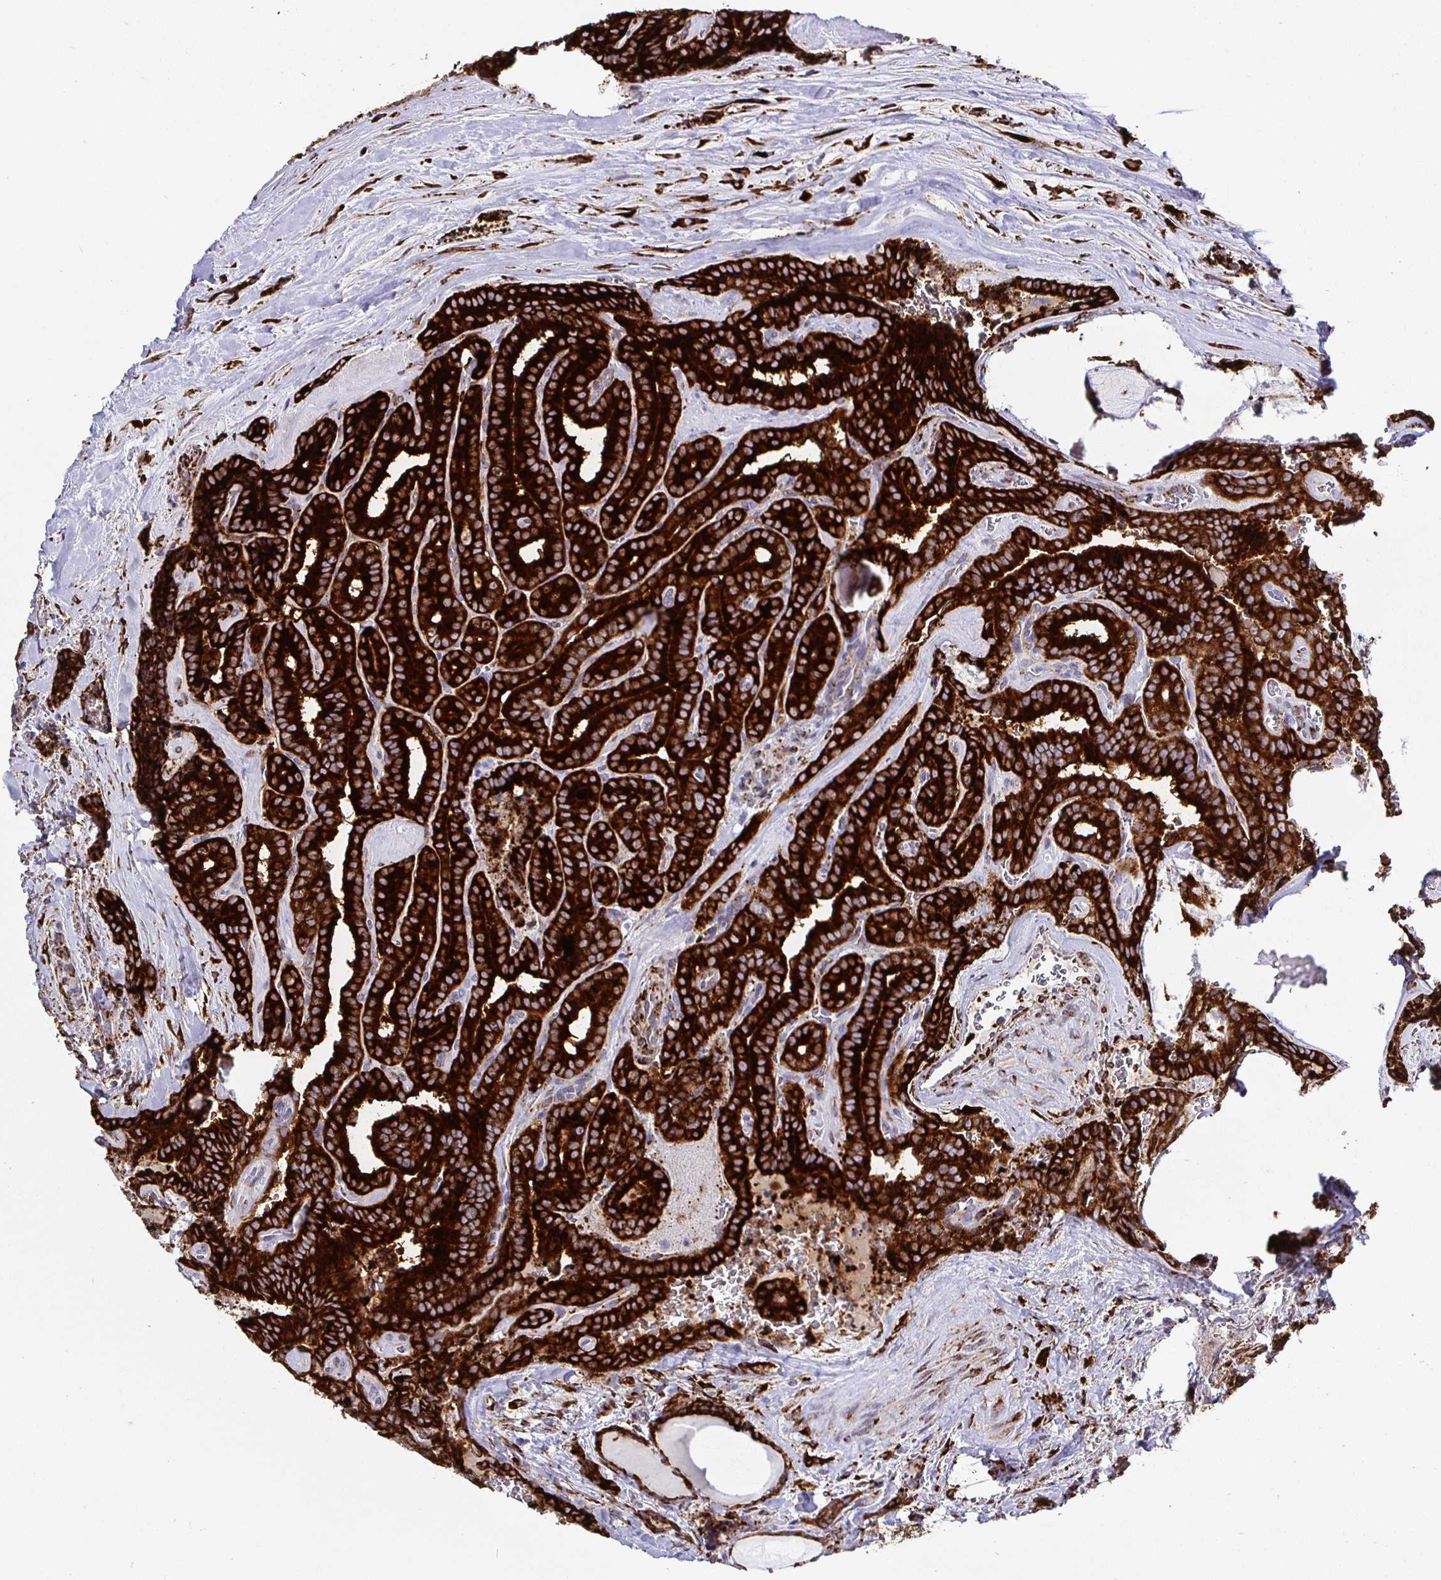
{"staining": {"intensity": "strong", "quantity": ">75%", "location": "cytoplasmic/membranous"}, "tissue": "thyroid cancer", "cell_type": "Tumor cells", "image_type": "cancer", "snomed": [{"axis": "morphology", "description": "Papillary adenocarcinoma, NOS"}, {"axis": "topography", "description": "Thyroid gland"}], "caption": "Immunohistochemistry (IHC) staining of thyroid cancer, which displays high levels of strong cytoplasmic/membranous positivity in about >75% of tumor cells indicating strong cytoplasmic/membranous protein staining. The staining was performed using DAB (3,3'-diaminobenzidine) (brown) for protein detection and nuclei were counterstained in hematoxylin (blue).", "gene": "P4HA2", "patient": {"sex": "female", "age": 21}}